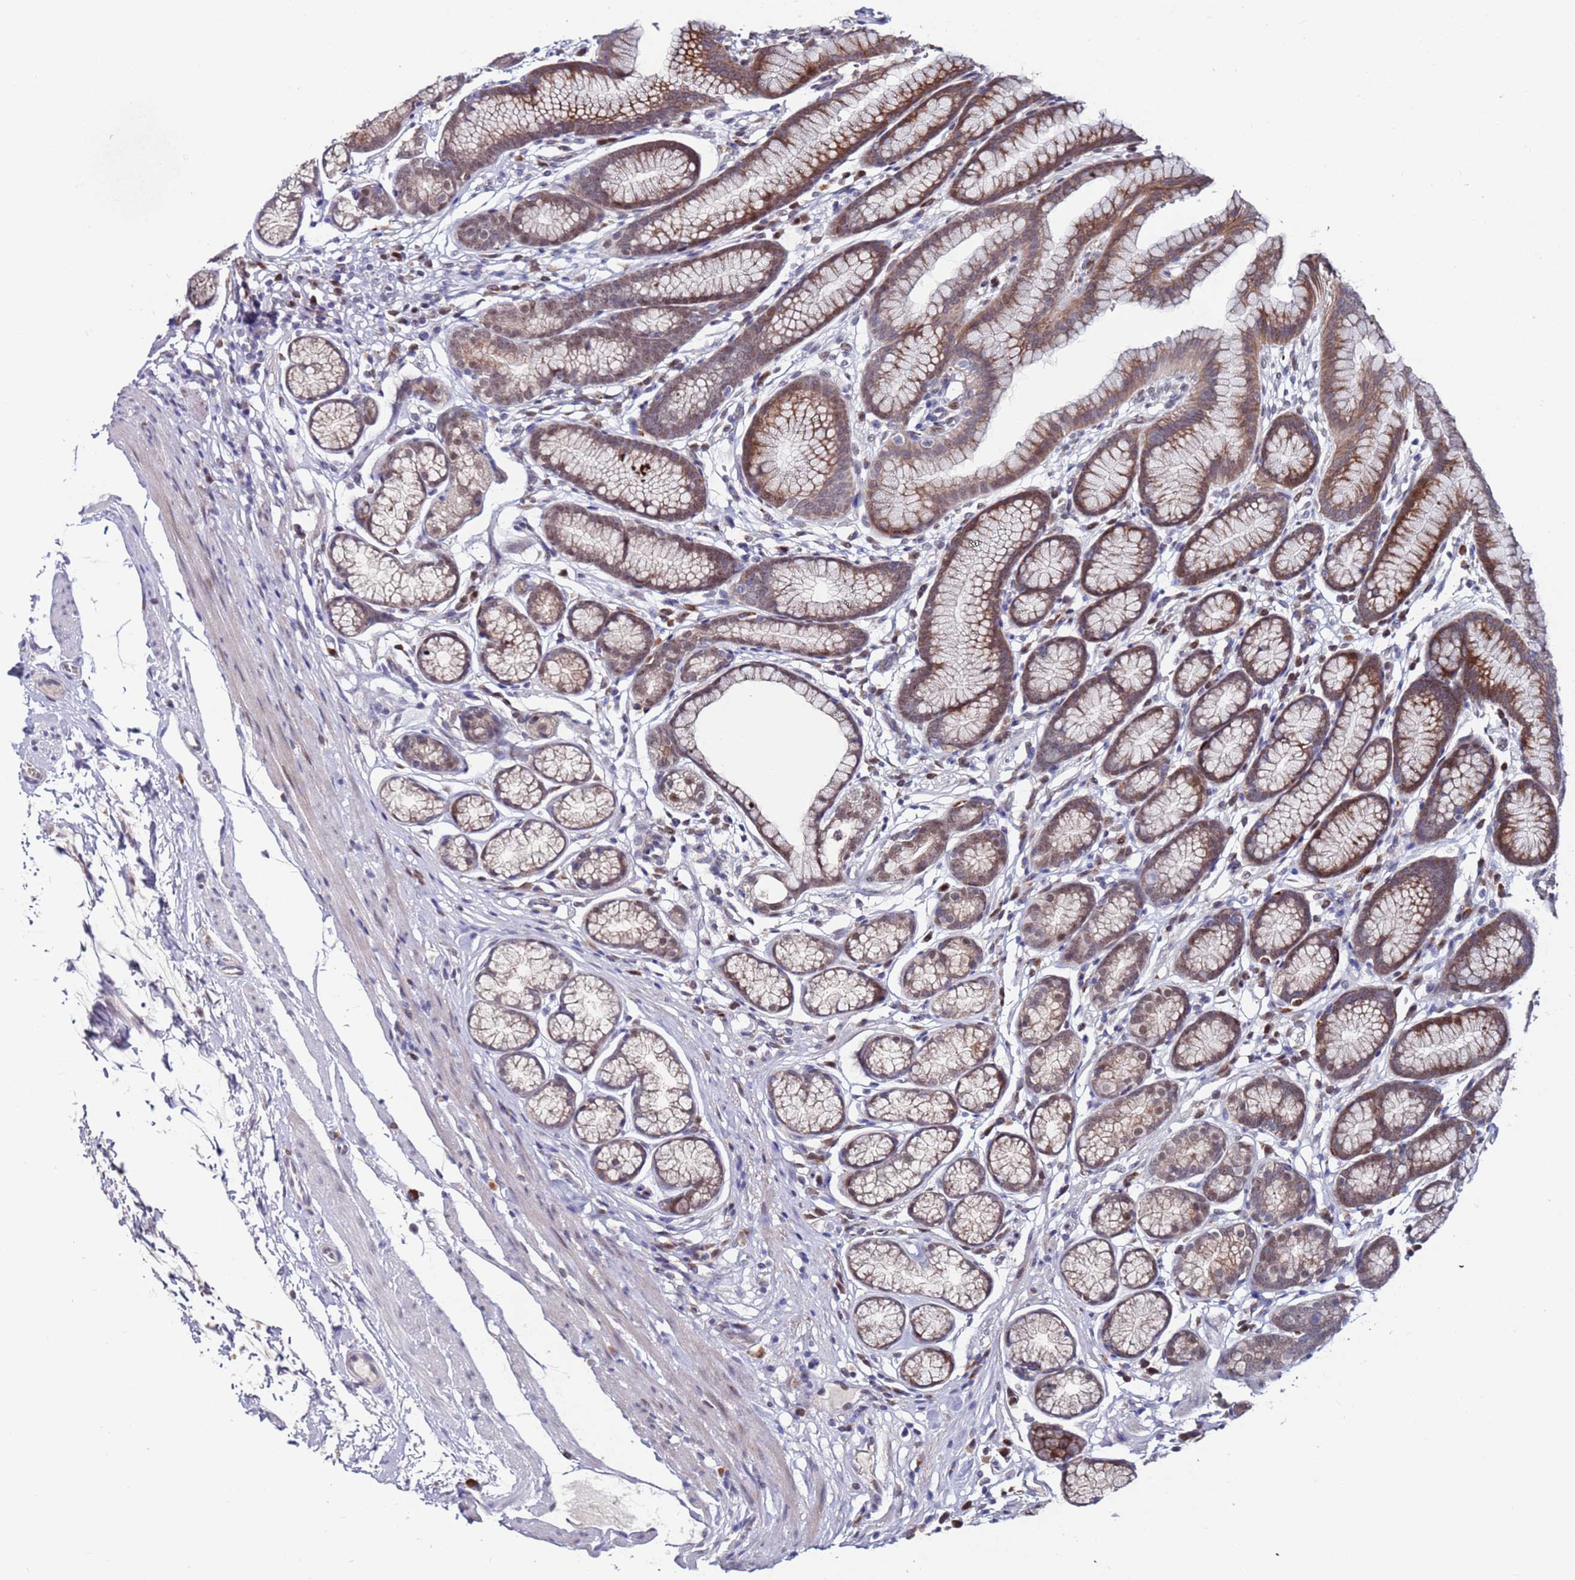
{"staining": {"intensity": "moderate", "quantity": "<25%", "location": "cytoplasmic/membranous,nuclear"}, "tissue": "stomach", "cell_type": "Glandular cells", "image_type": "normal", "snomed": [{"axis": "morphology", "description": "Normal tissue, NOS"}, {"axis": "topography", "description": "Stomach"}], "caption": "Protein analysis of normal stomach exhibits moderate cytoplasmic/membranous,nuclear positivity in about <25% of glandular cells. Using DAB (3,3'-diaminobenzidine) (brown) and hematoxylin (blue) stains, captured at high magnification using brightfield microscopy.", "gene": "FBXO27", "patient": {"sex": "male", "age": 42}}